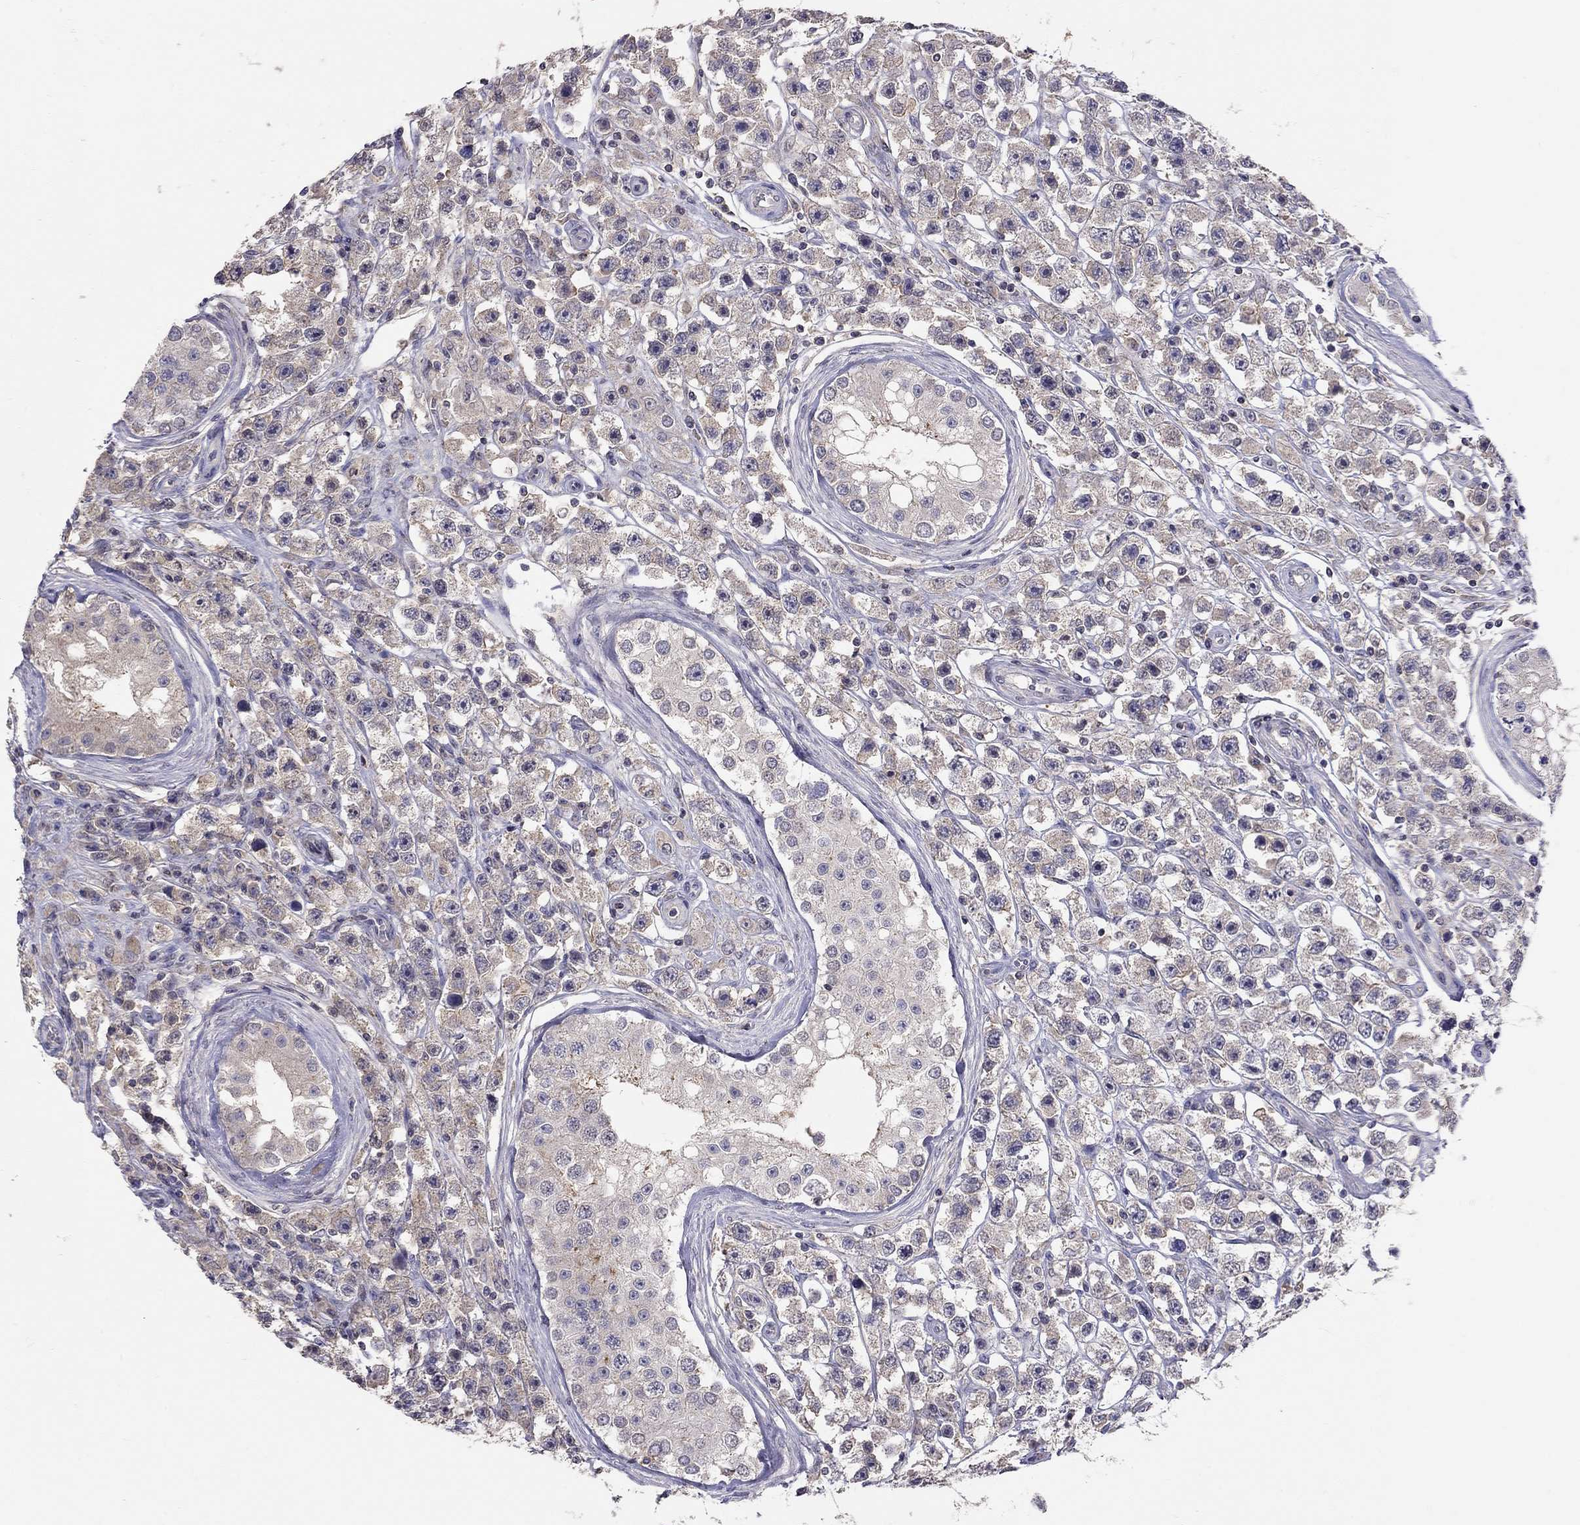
{"staining": {"intensity": "weak", "quantity": ">75%", "location": "cytoplasmic/membranous"}, "tissue": "testis cancer", "cell_type": "Tumor cells", "image_type": "cancer", "snomed": [{"axis": "morphology", "description": "Seminoma, NOS"}, {"axis": "topography", "description": "Testis"}], "caption": "Approximately >75% of tumor cells in seminoma (testis) exhibit weak cytoplasmic/membranous protein staining as visualized by brown immunohistochemical staining.", "gene": "RTP5", "patient": {"sex": "male", "age": 45}}